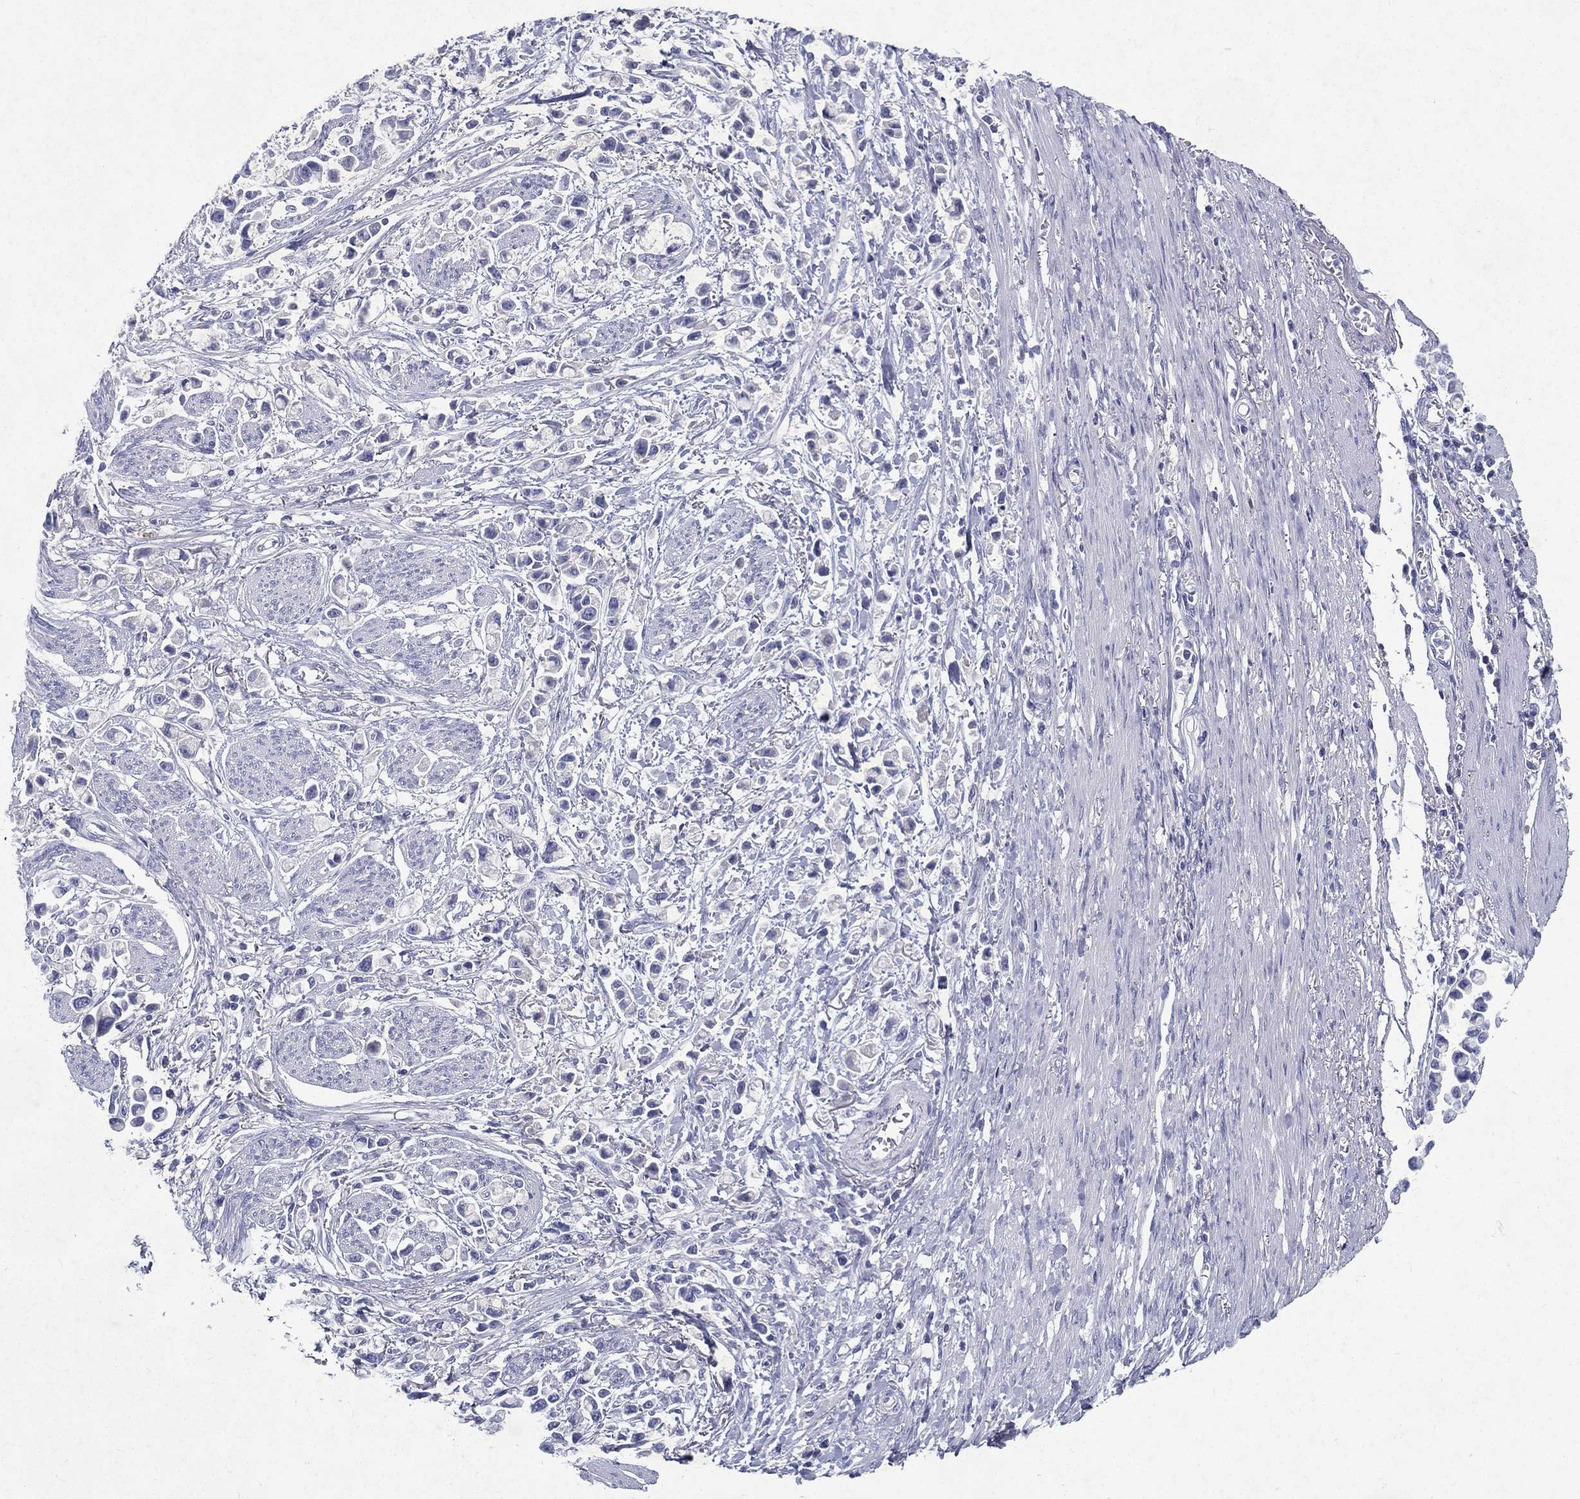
{"staining": {"intensity": "negative", "quantity": "none", "location": "none"}, "tissue": "stomach cancer", "cell_type": "Tumor cells", "image_type": "cancer", "snomed": [{"axis": "morphology", "description": "Adenocarcinoma, NOS"}, {"axis": "topography", "description": "Stomach"}], "caption": "Stomach cancer was stained to show a protein in brown. There is no significant positivity in tumor cells.", "gene": "RGS13", "patient": {"sex": "female", "age": 81}}